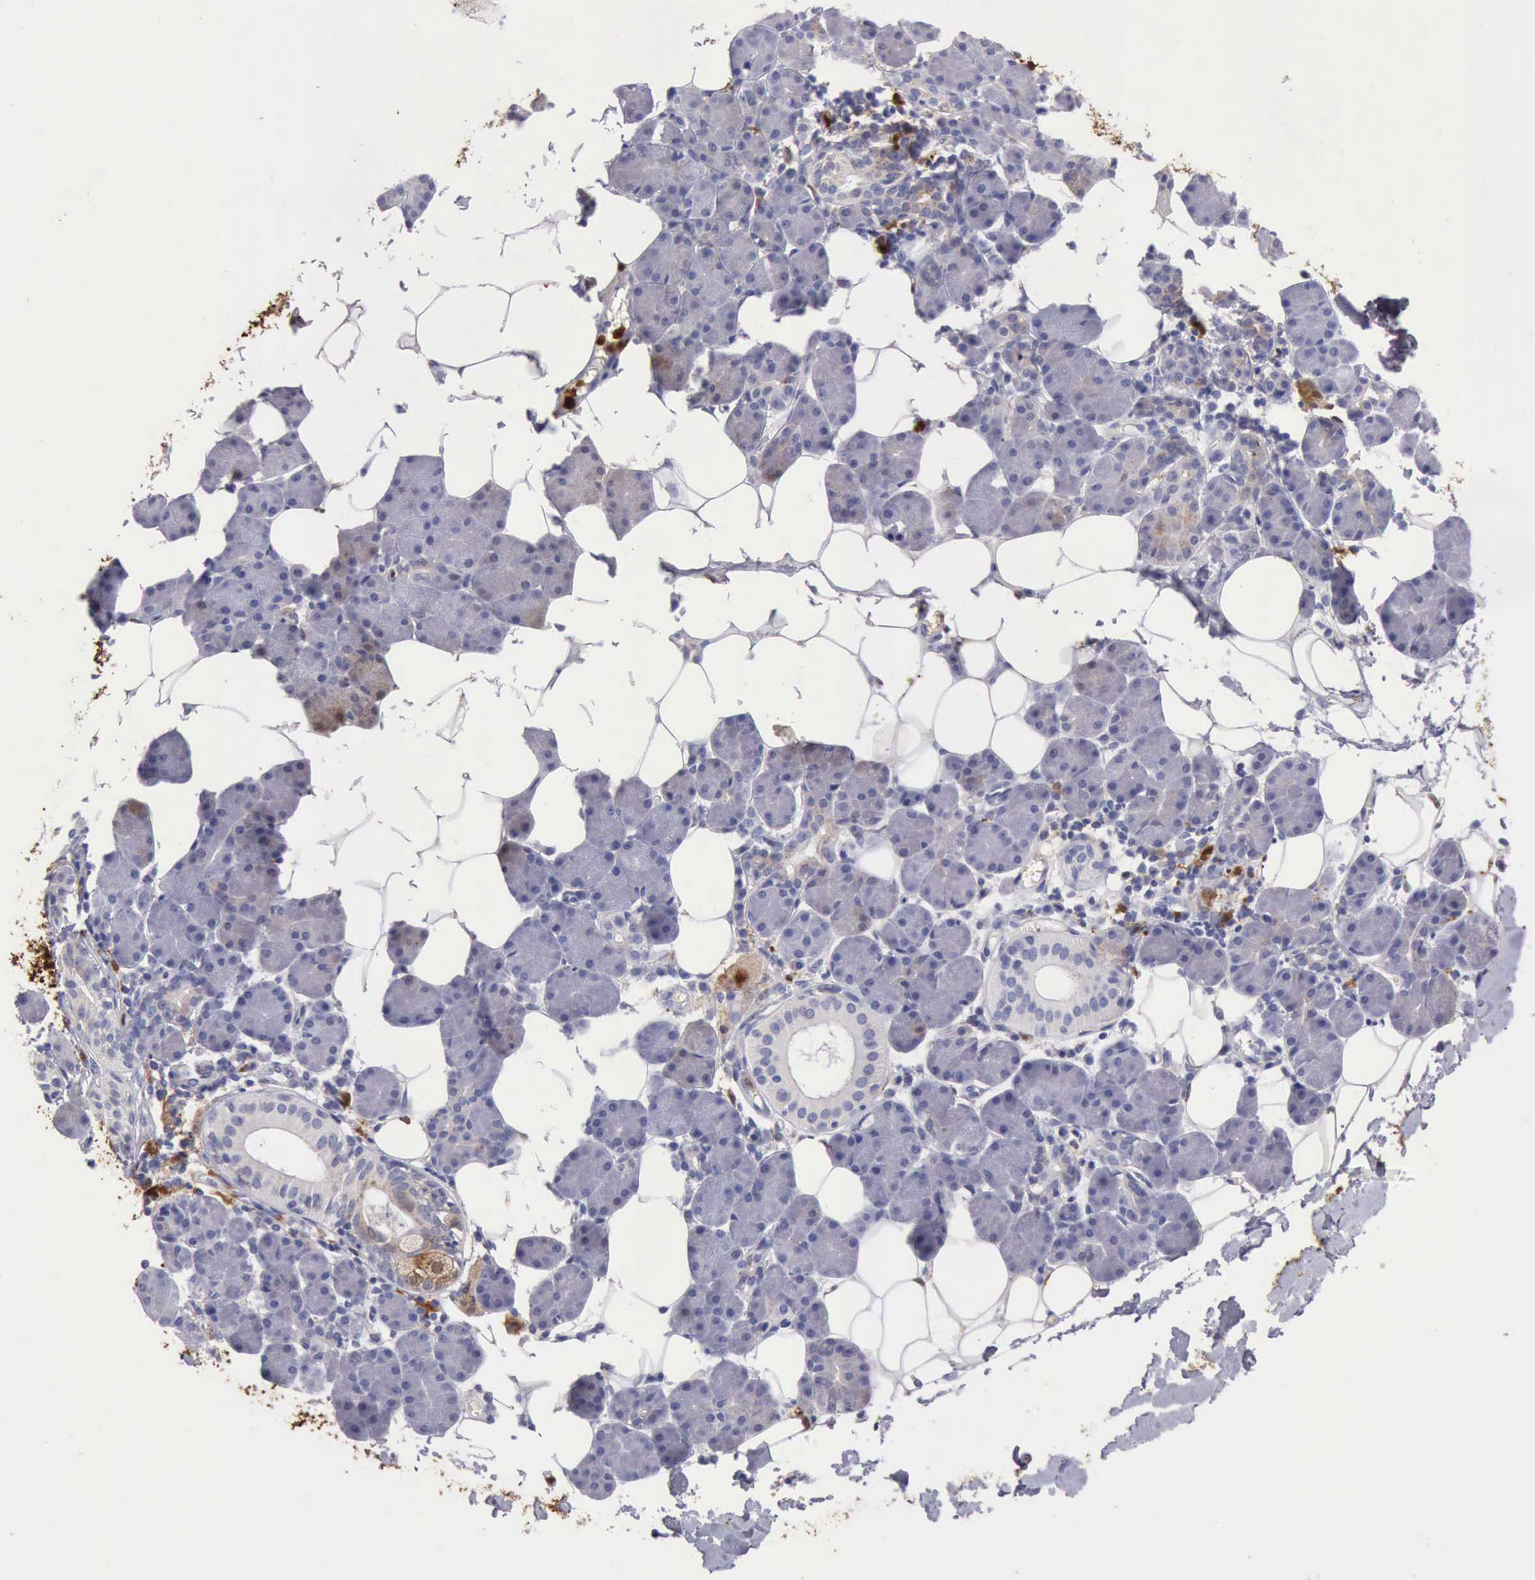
{"staining": {"intensity": "negative", "quantity": "none", "location": "none"}, "tissue": "salivary gland", "cell_type": "Glandular cells", "image_type": "normal", "snomed": [{"axis": "morphology", "description": "Normal tissue, NOS"}, {"axis": "morphology", "description": "Adenoma, NOS"}, {"axis": "topography", "description": "Salivary gland"}], "caption": "Immunohistochemistry (IHC) of unremarkable human salivary gland reveals no positivity in glandular cells.", "gene": "CSTA", "patient": {"sex": "female", "age": 32}}